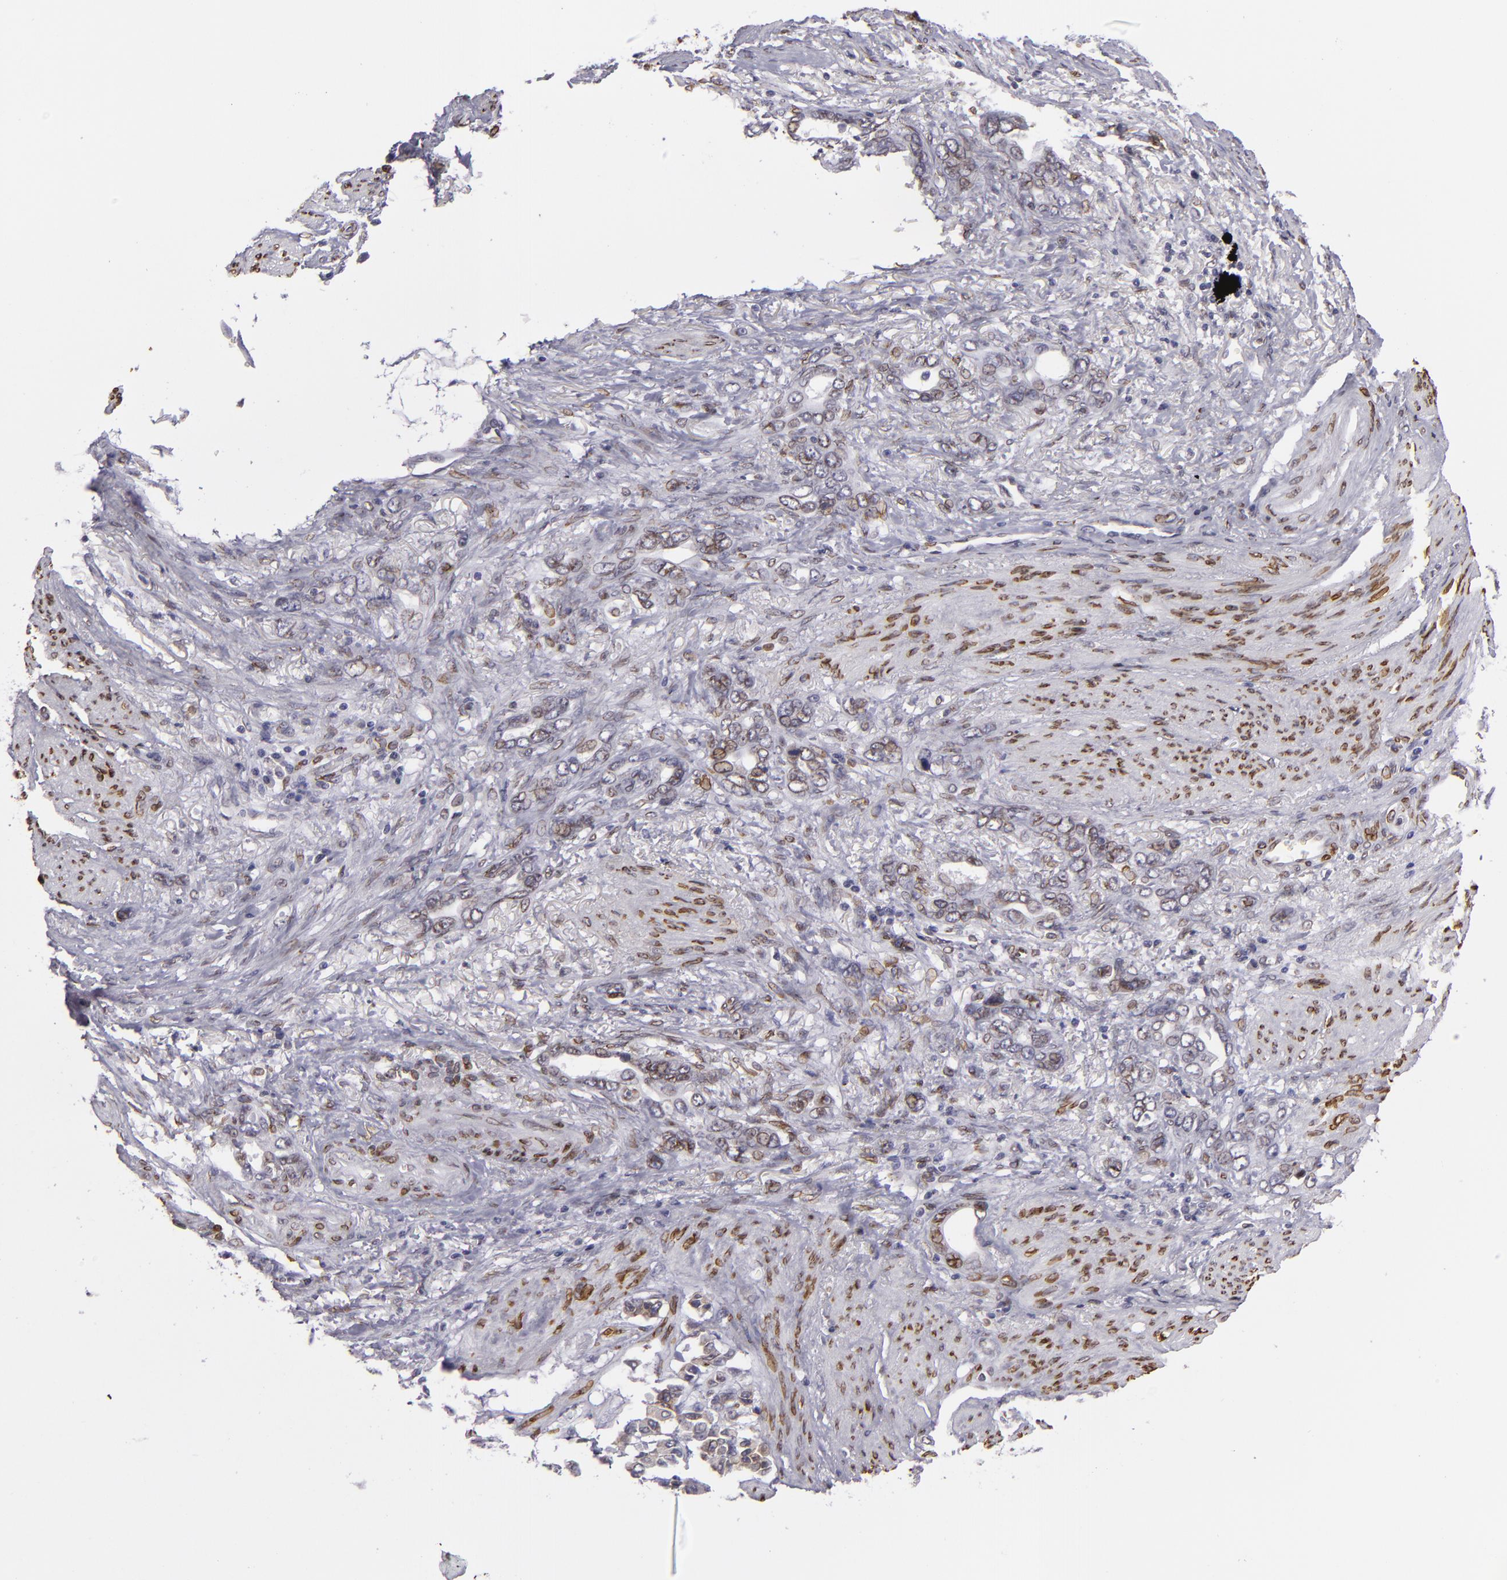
{"staining": {"intensity": "moderate", "quantity": "25%-75%", "location": "nuclear"}, "tissue": "stomach cancer", "cell_type": "Tumor cells", "image_type": "cancer", "snomed": [{"axis": "morphology", "description": "Adenocarcinoma, NOS"}, {"axis": "topography", "description": "Stomach"}], "caption": "This photomicrograph shows stomach cancer (adenocarcinoma) stained with immunohistochemistry (IHC) to label a protein in brown. The nuclear of tumor cells show moderate positivity for the protein. Nuclei are counter-stained blue.", "gene": "EMD", "patient": {"sex": "male", "age": 78}}